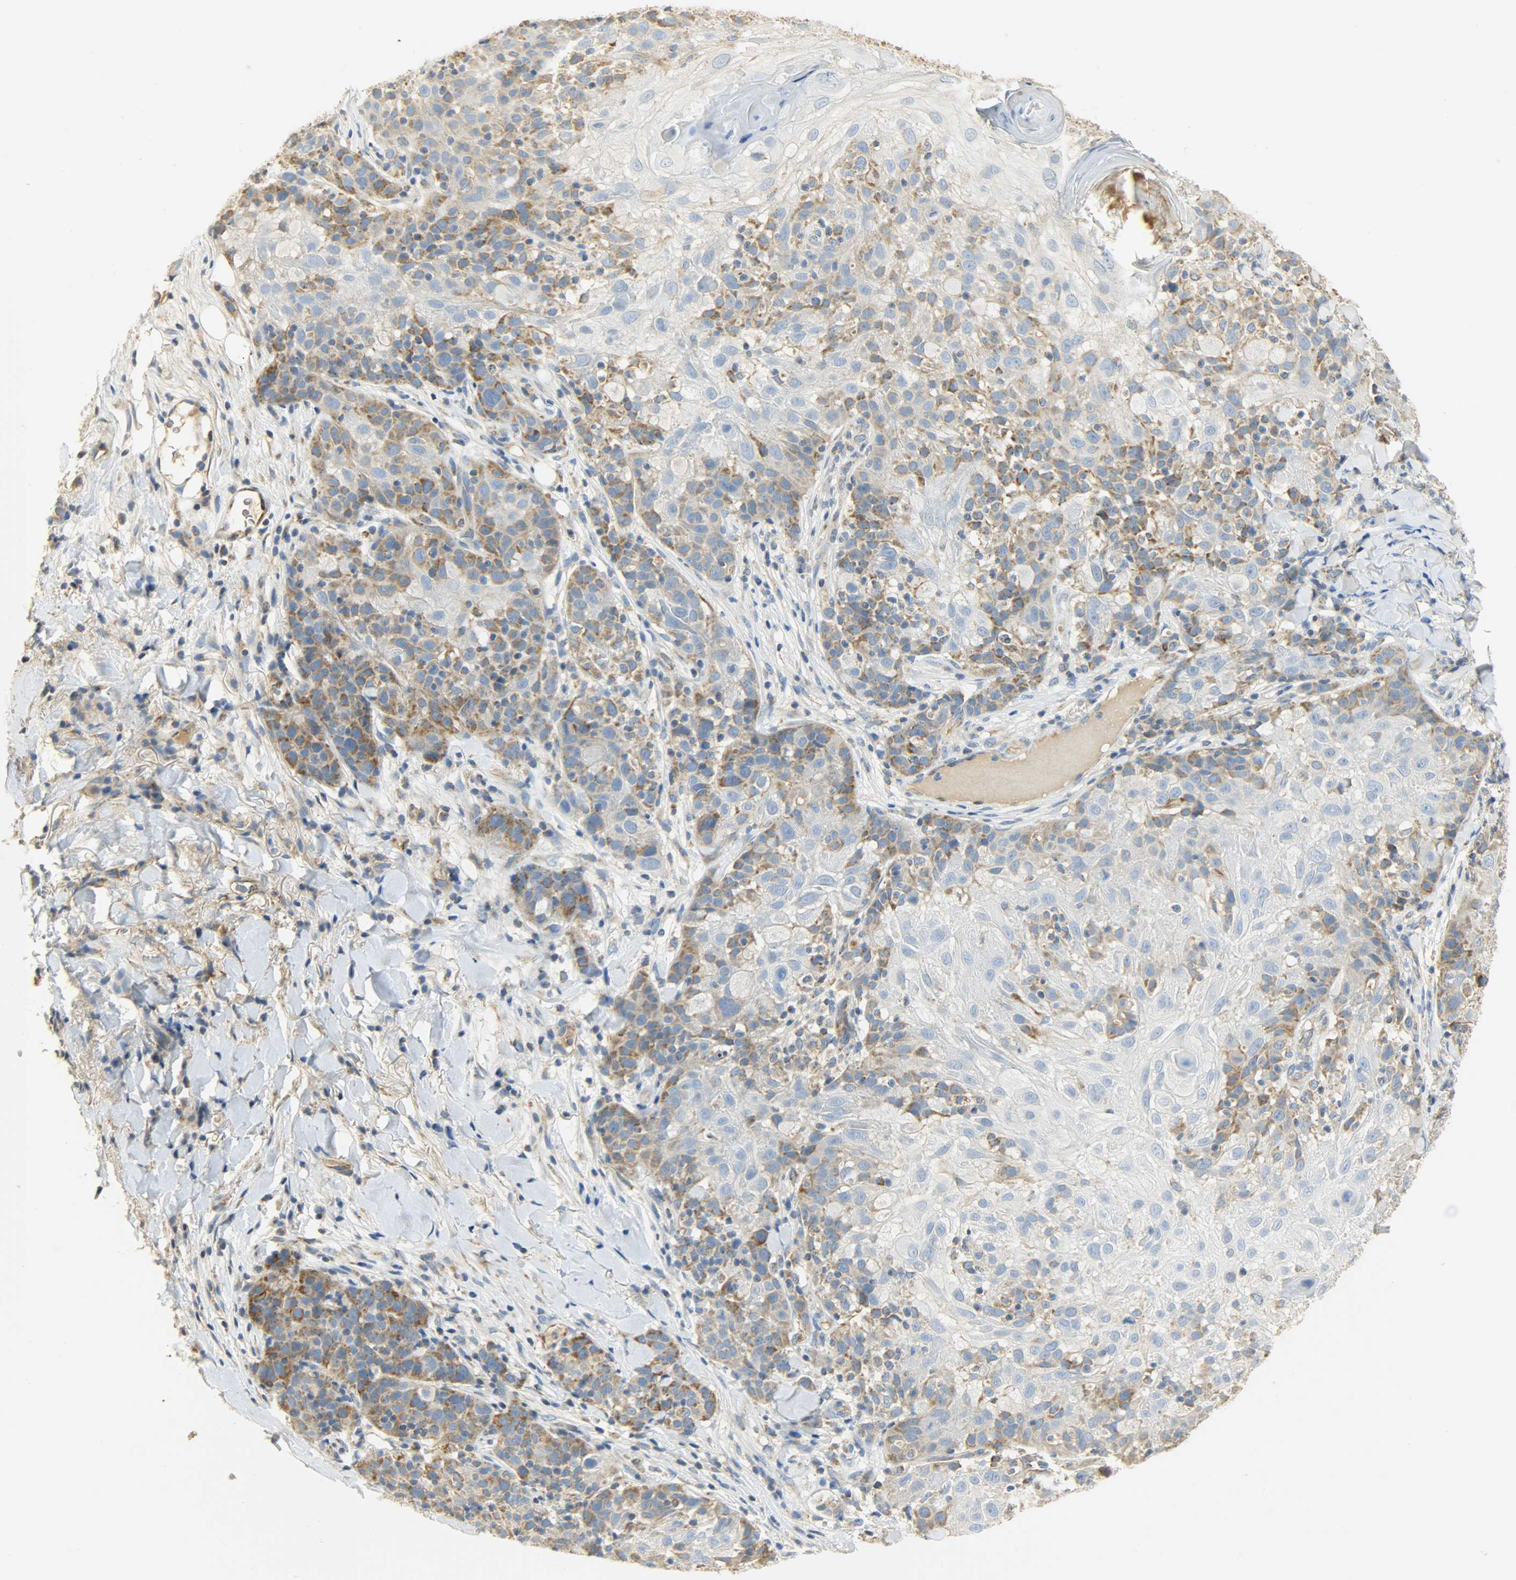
{"staining": {"intensity": "strong", "quantity": "<25%", "location": "cytoplasmic/membranous"}, "tissue": "skin cancer", "cell_type": "Tumor cells", "image_type": "cancer", "snomed": [{"axis": "morphology", "description": "Normal tissue, NOS"}, {"axis": "morphology", "description": "Squamous cell carcinoma, NOS"}, {"axis": "topography", "description": "Skin"}], "caption": "Protein staining of squamous cell carcinoma (skin) tissue reveals strong cytoplasmic/membranous positivity in approximately <25% of tumor cells.", "gene": "NNT", "patient": {"sex": "female", "age": 83}}